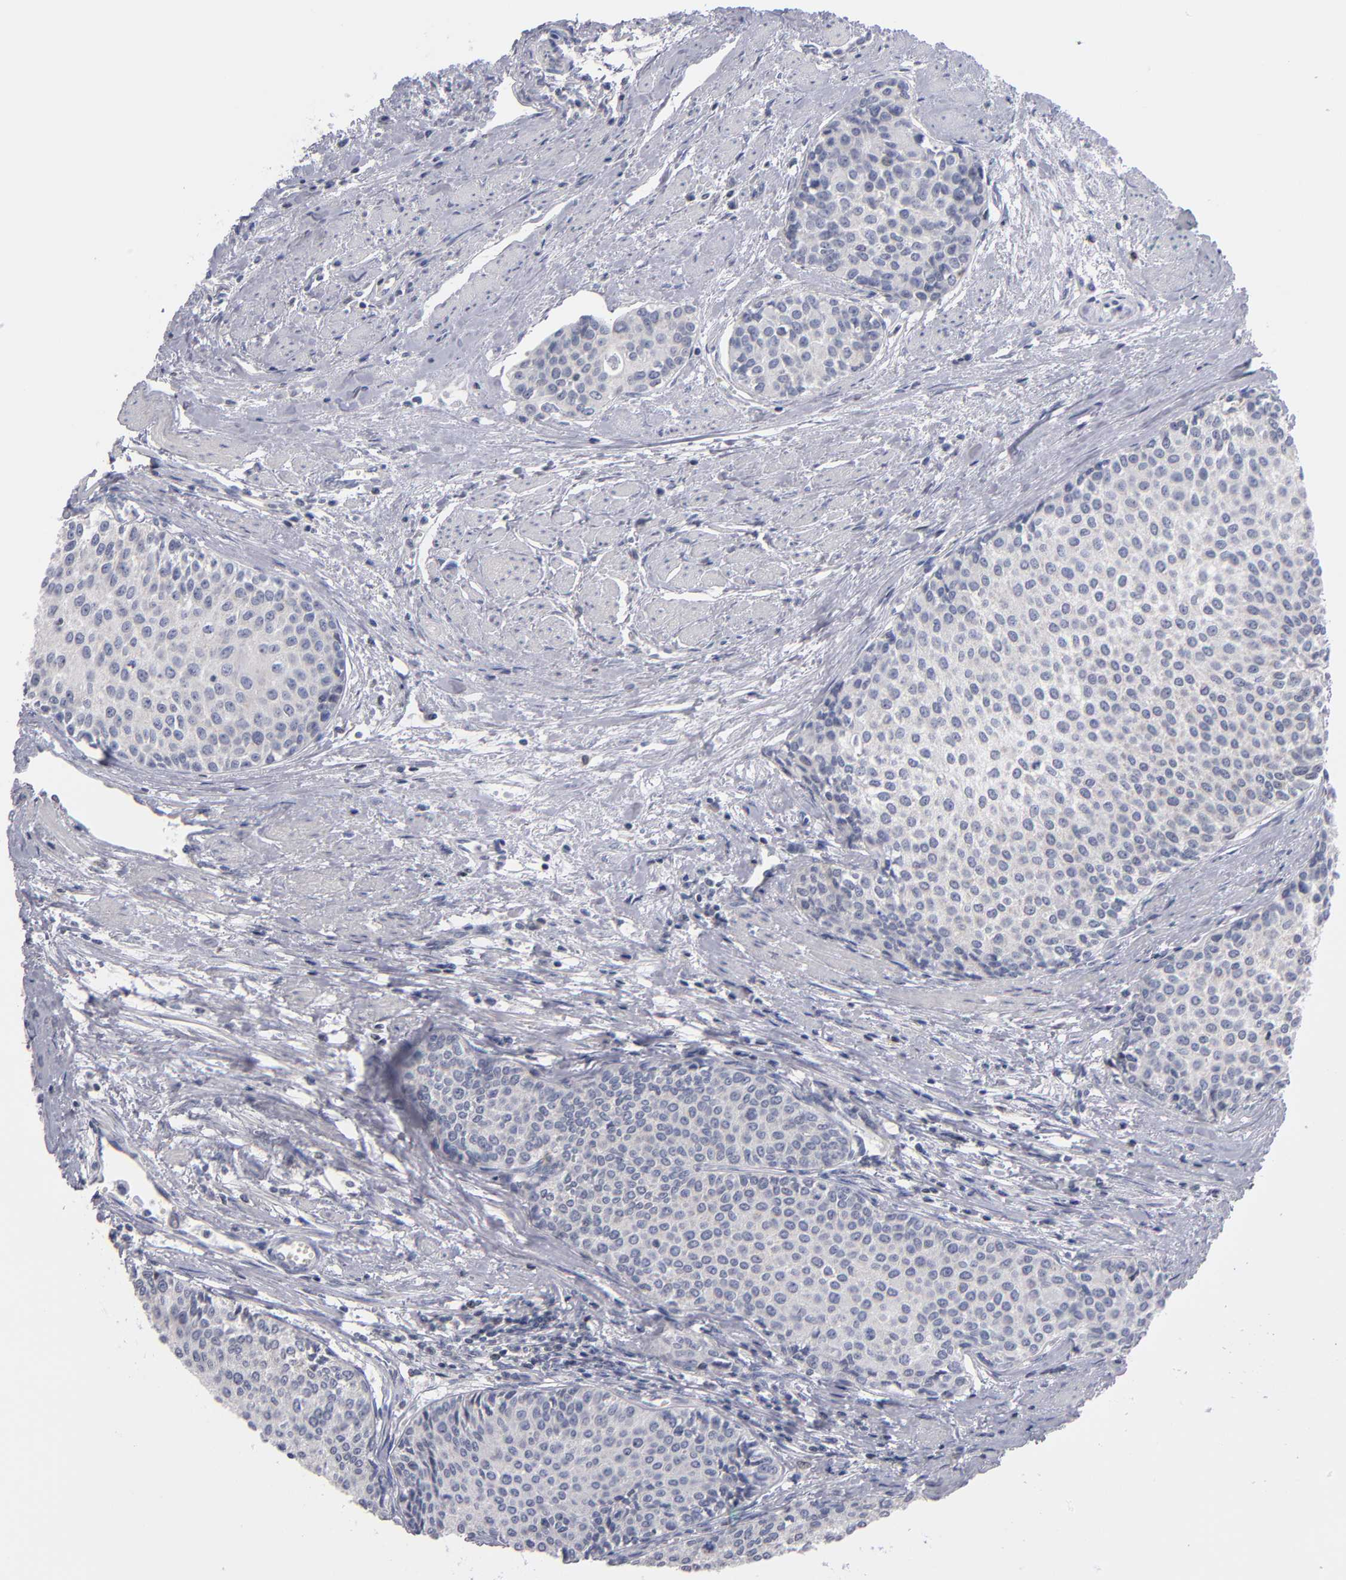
{"staining": {"intensity": "weak", "quantity": "<25%", "location": "nuclear"}, "tissue": "urothelial cancer", "cell_type": "Tumor cells", "image_type": "cancer", "snomed": [{"axis": "morphology", "description": "Urothelial carcinoma, Low grade"}, {"axis": "topography", "description": "Urinary bladder"}], "caption": "IHC histopathology image of urothelial cancer stained for a protein (brown), which displays no positivity in tumor cells.", "gene": "ODF2", "patient": {"sex": "female", "age": 73}}